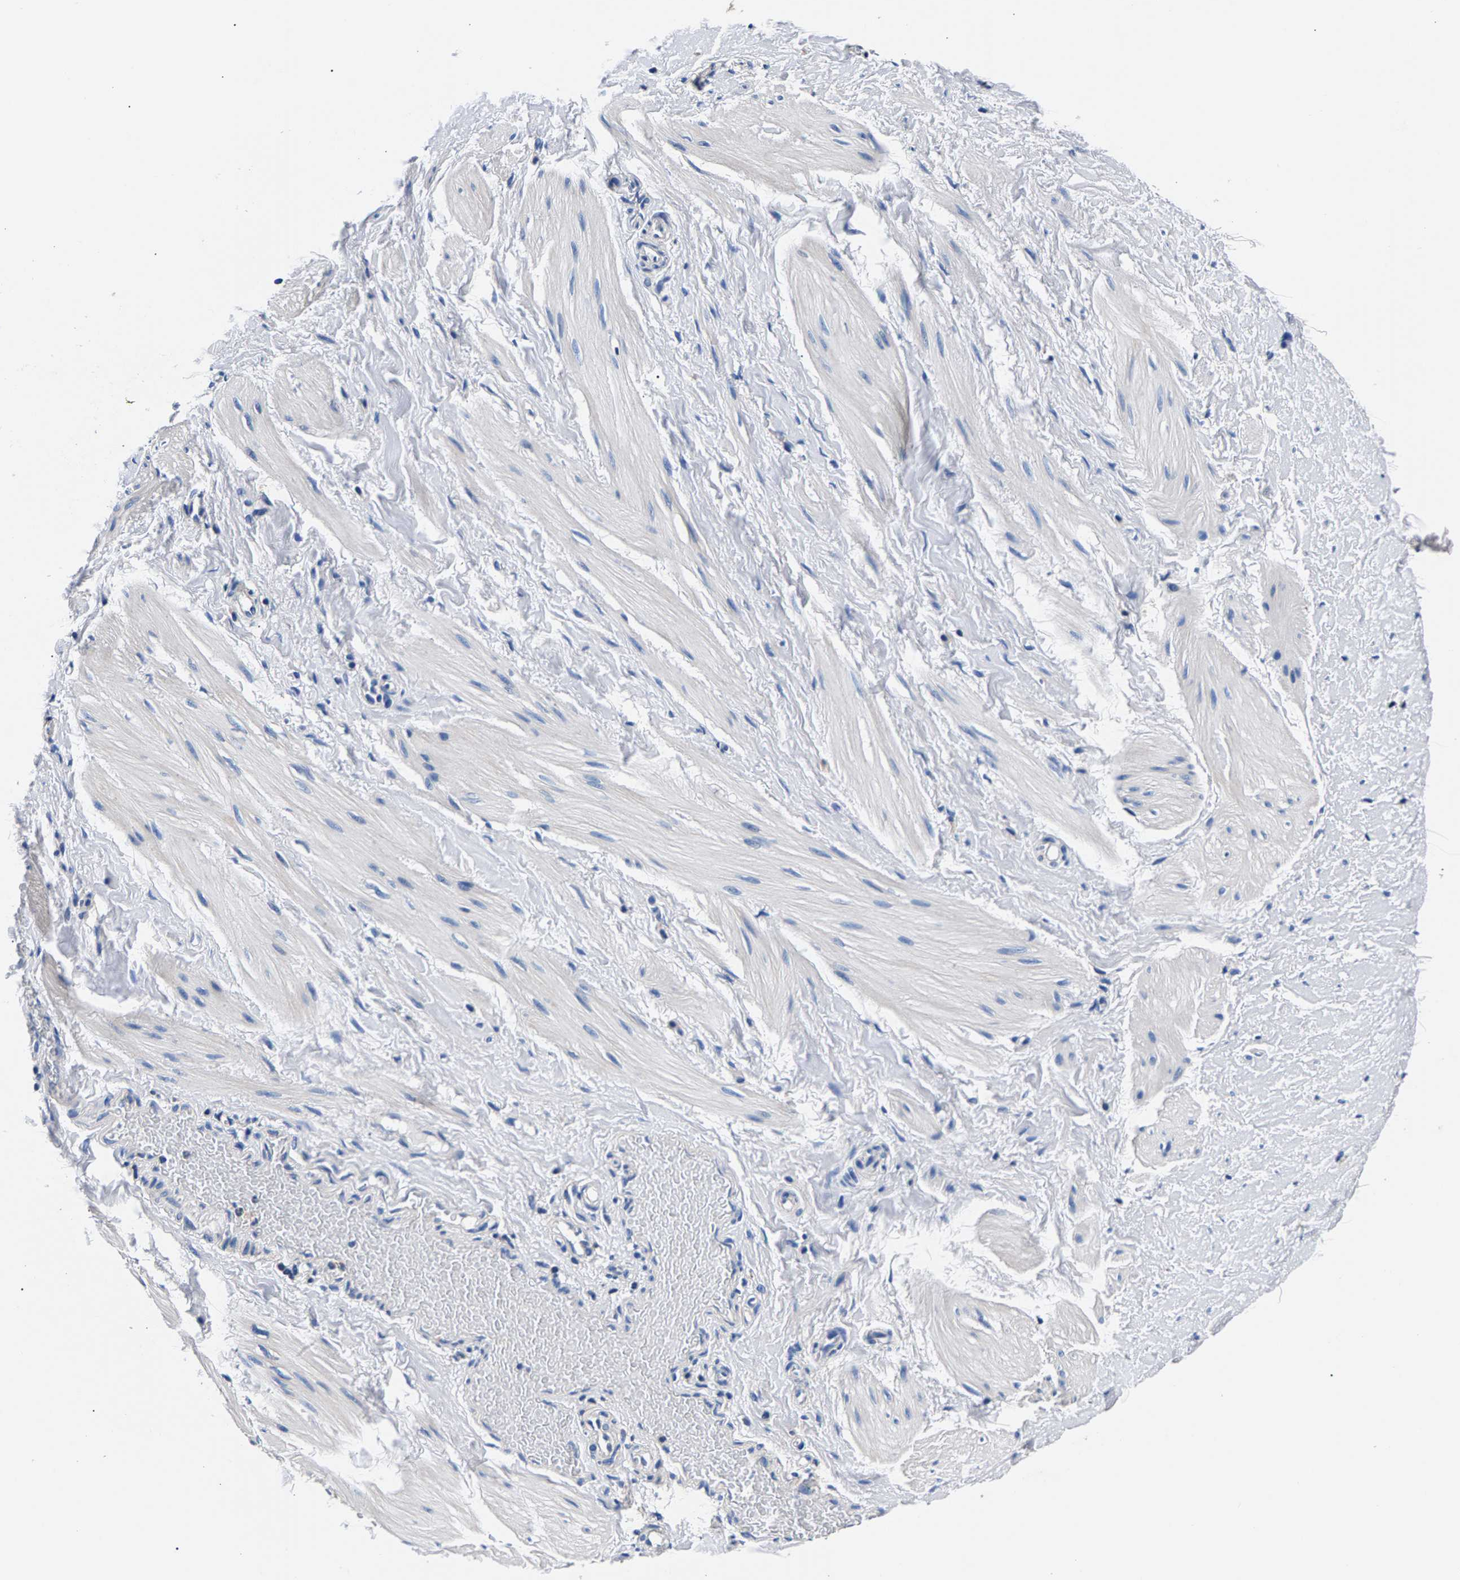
{"staining": {"intensity": "negative", "quantity": "none", "location": "none"}, "tissue": "smooth muscle", "cell_type": "Smooth muscle cells", "image_type": "normal", "snomed": [{"axis": "morphology", "description": "Normal tissue, NOS"}, {"axis": "topography", "description": "Smooth muscle"}], "caption": "A histopathology image of smooth muscle stained for a protein displays no brown staining in smooth muscle cells.", "gene": "PHF24", "patient": {"sex": "male", "age": 16}}